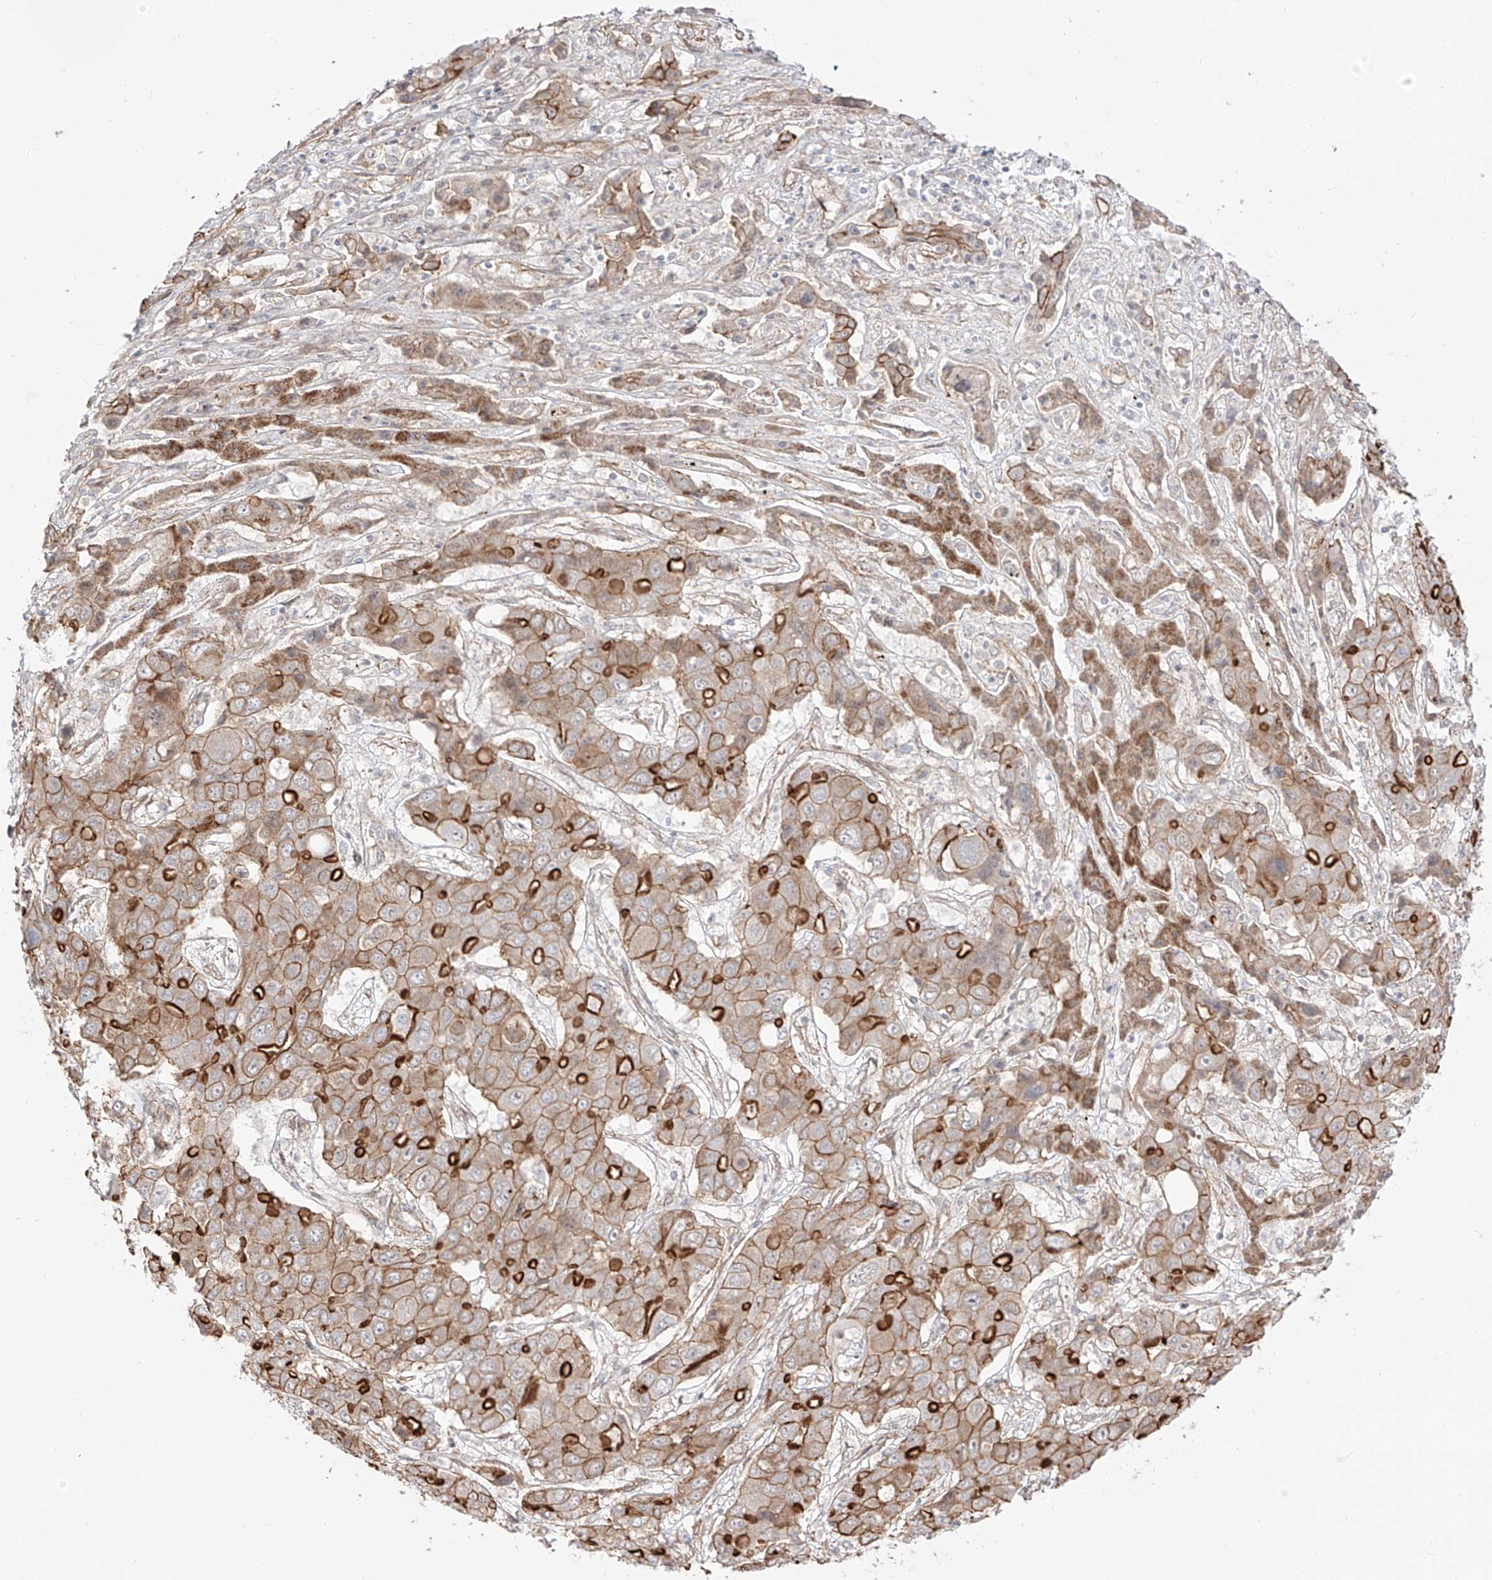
{"staining": {"intensity": "moderate", "quantity": ">75%", "location": "cytoplasmic/membranous"}, "tissue": "liver cancer", "cell_type": "Tumor cells", "image_type": "cancer", "snomed": [{"axis": "morphology", "description": "Cholangiocarcinoma"}, {"axis": "topography", "description": "Liver"}], "caption": "Moderate cytoplasmic/membranous positivity for a protein is identified in about >75% of tumor cells of cholangiocarcinoma (liver) using immunohistochemistry (IHC).", "gene": "ZNF180", "patient": {"sex": "male", "age": 67}}